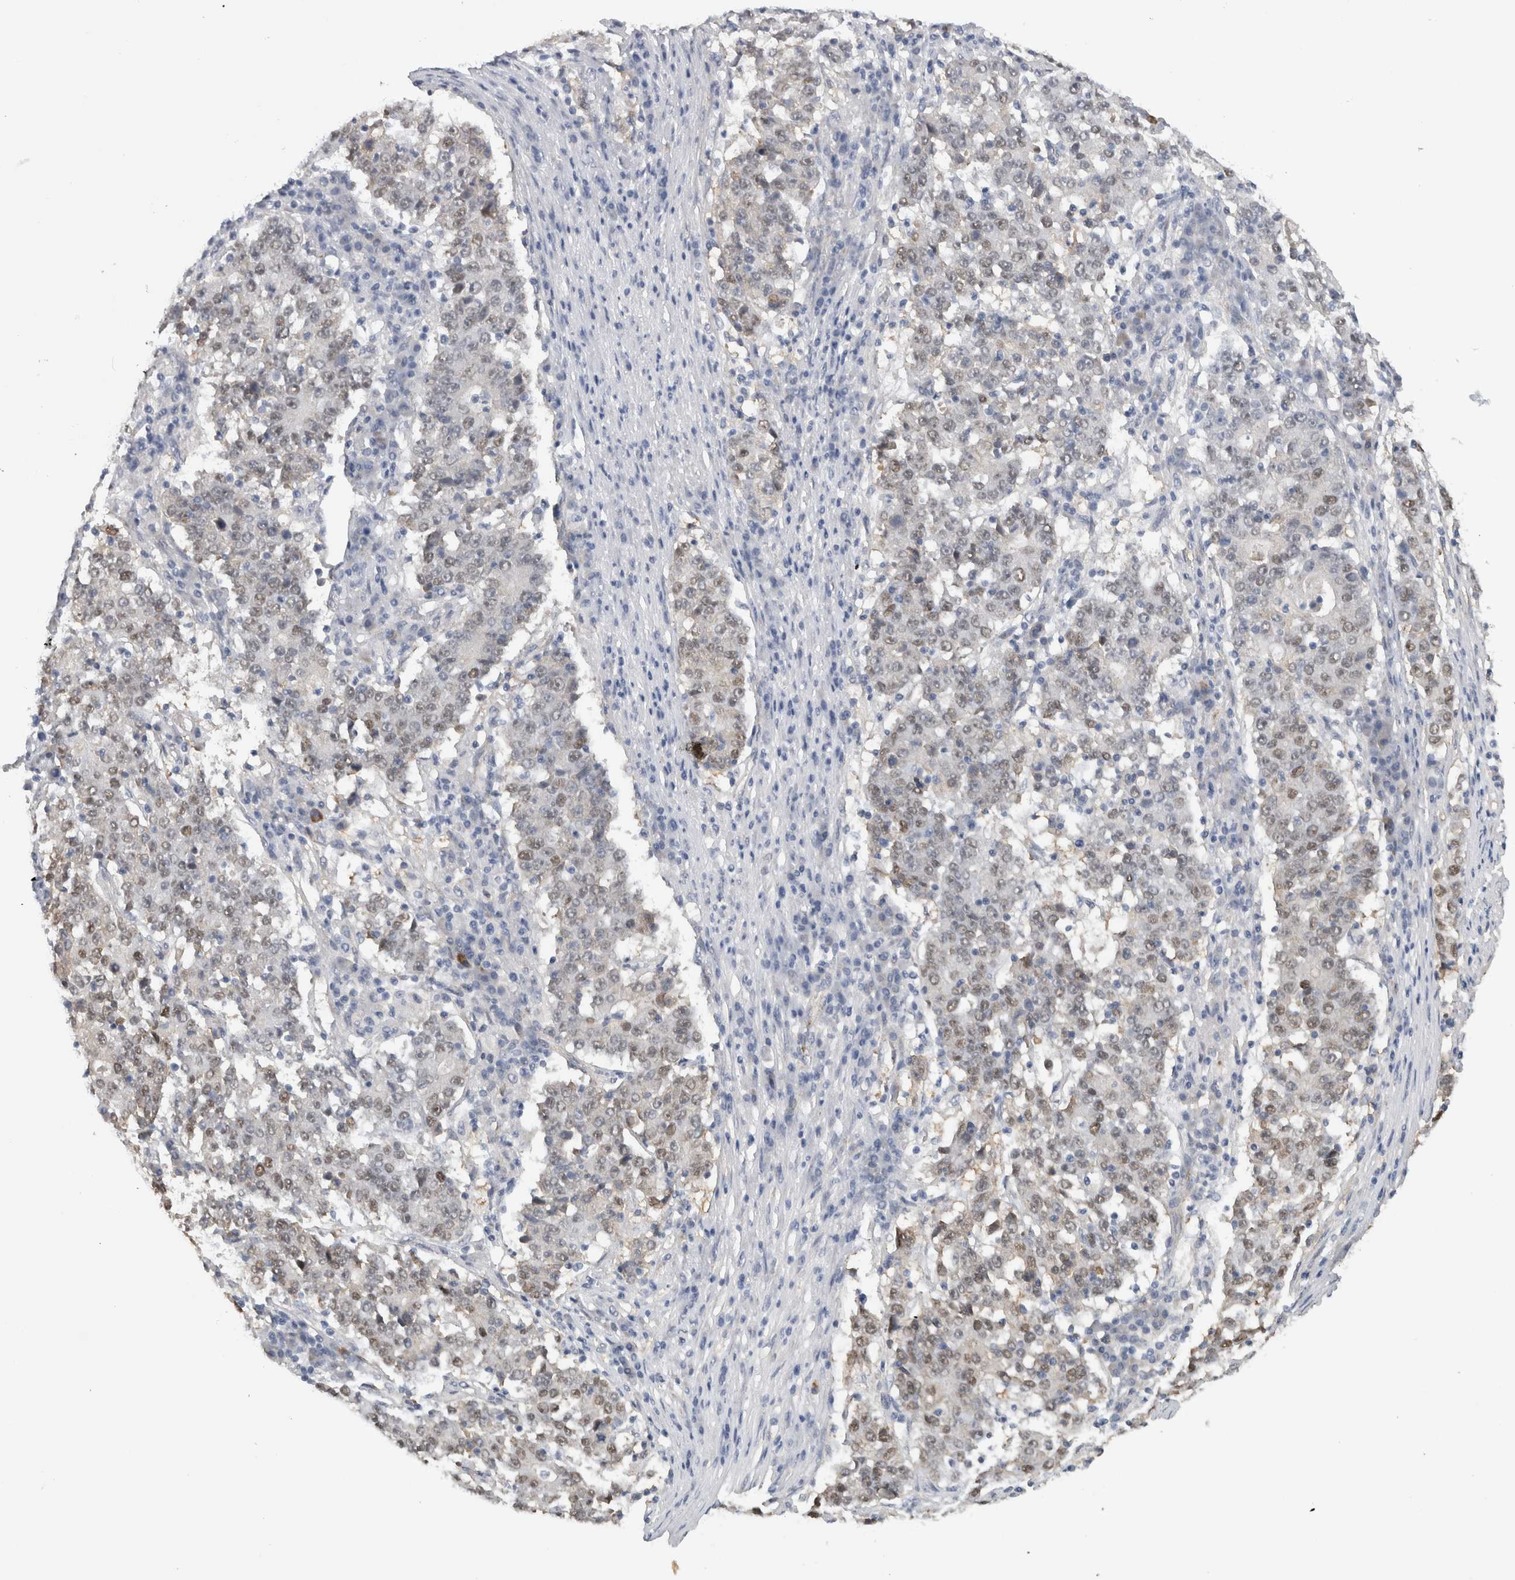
{"staining": {"intensity": "weak", "quantity": ">75%", "location": "nuclear"}, "tissue": "stomach cancer", "cell_type": "Tumor cells", "image_type": "cancer", "snomed": [{"axis": "morphology", "description": "Adenocarcinoma, NOS"}, {"axis": "topography", "description": "Stomach"}], "caption": "A high-resolution image shows IHC staining of adenocarcinoma (stomach), which reveals weak nuclear expression in approximately >75% of tumor cells. (DAB IHC, brown staining for protein, blue staining for nuclei).", "gene": "DYRK2", "patient": {"sex": "male", "age": 59}}